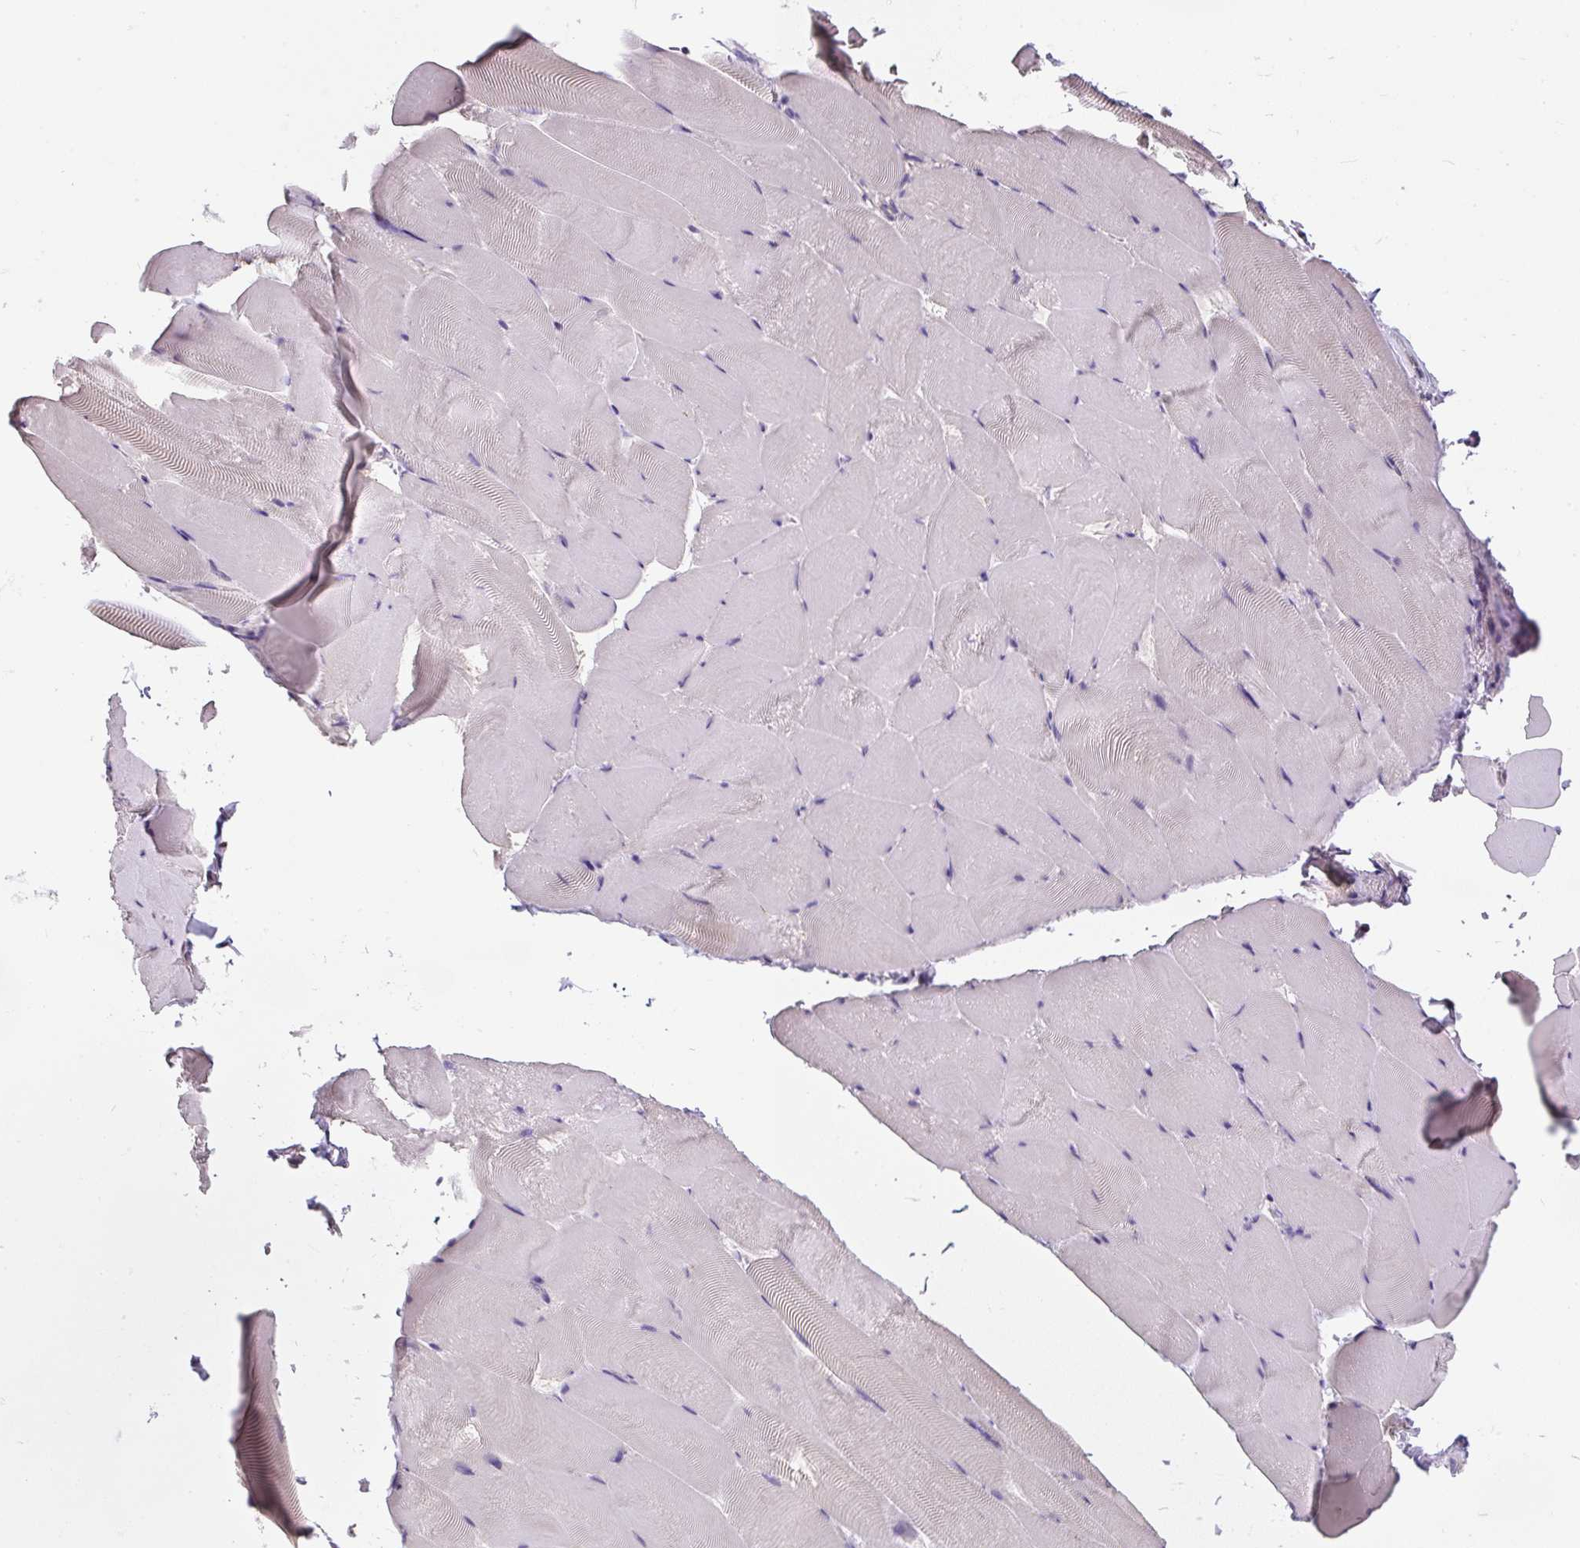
{"staining": {"intensity": "negative", "quantity": "none", "location": "none"}, "tissue": "skeletal muscle", "cell_type": "Myocytes", "image_type": "normal", "snomed": [{"axis": "morphology", "description": "Normal tissue, NOS"}, {"axis": "topography", "description": "Skeletal muscle"}], "caption": "High magnification brightfield microscopy of unremarkable skeletal muscle stained with DAB (brown) and counterstained with hematoxylin (blue): myocytes show no significant expression.", "gene": "CYP20A1", "patient": {"sex": "female", "age": 64}}